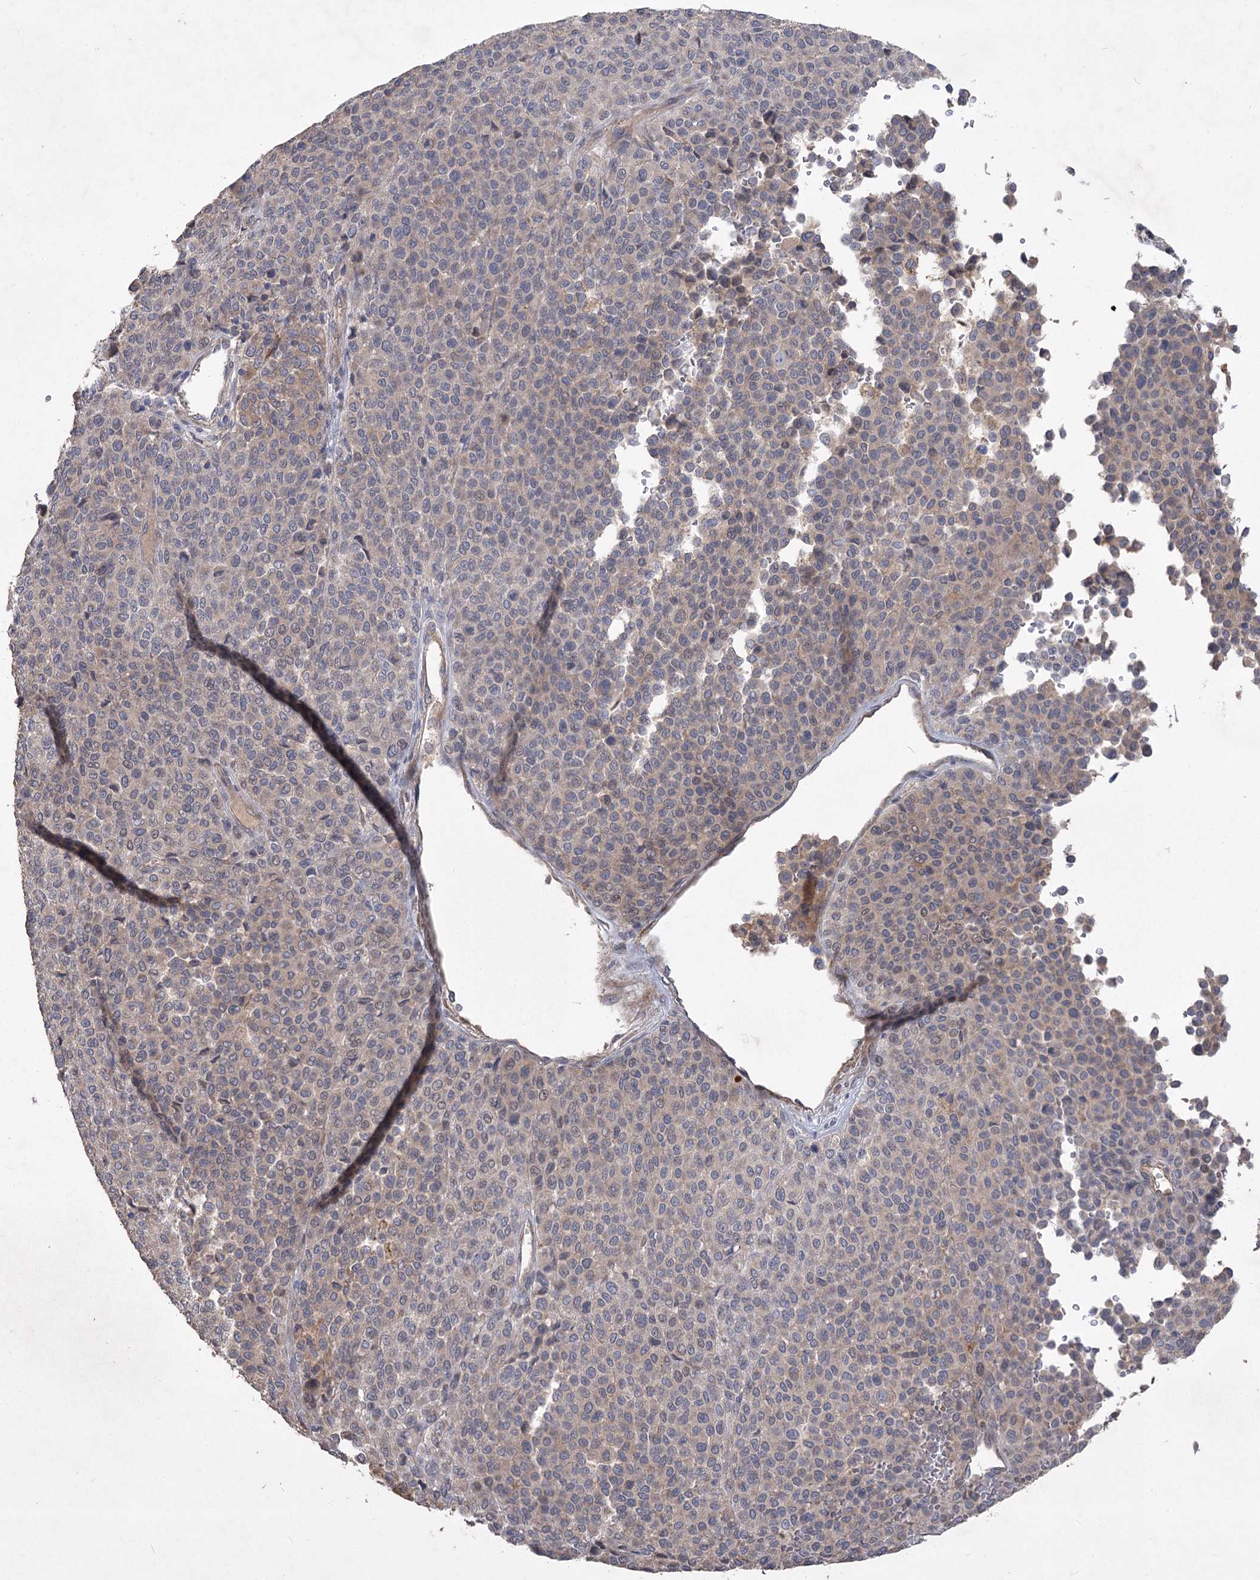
{"staining": {"intensity": "negative", "quantity": "none", "location": "none"}, "tissue": "melanoma", "cell_type": "Tumor cells", "image_type": "cancer", "snomed": [{"axis": "morphology", "description": "Malignant melanoma, Metastatic site"}, {"axis": "topography", "description": "Pancreas"}], "caption": "The IHC photomicrograph has no significant positivity in tumor cells of malignant melanoma (metastatic site) tissue.", "gene": "RIN2", "patient": {"sex": "female", "age": 30}}